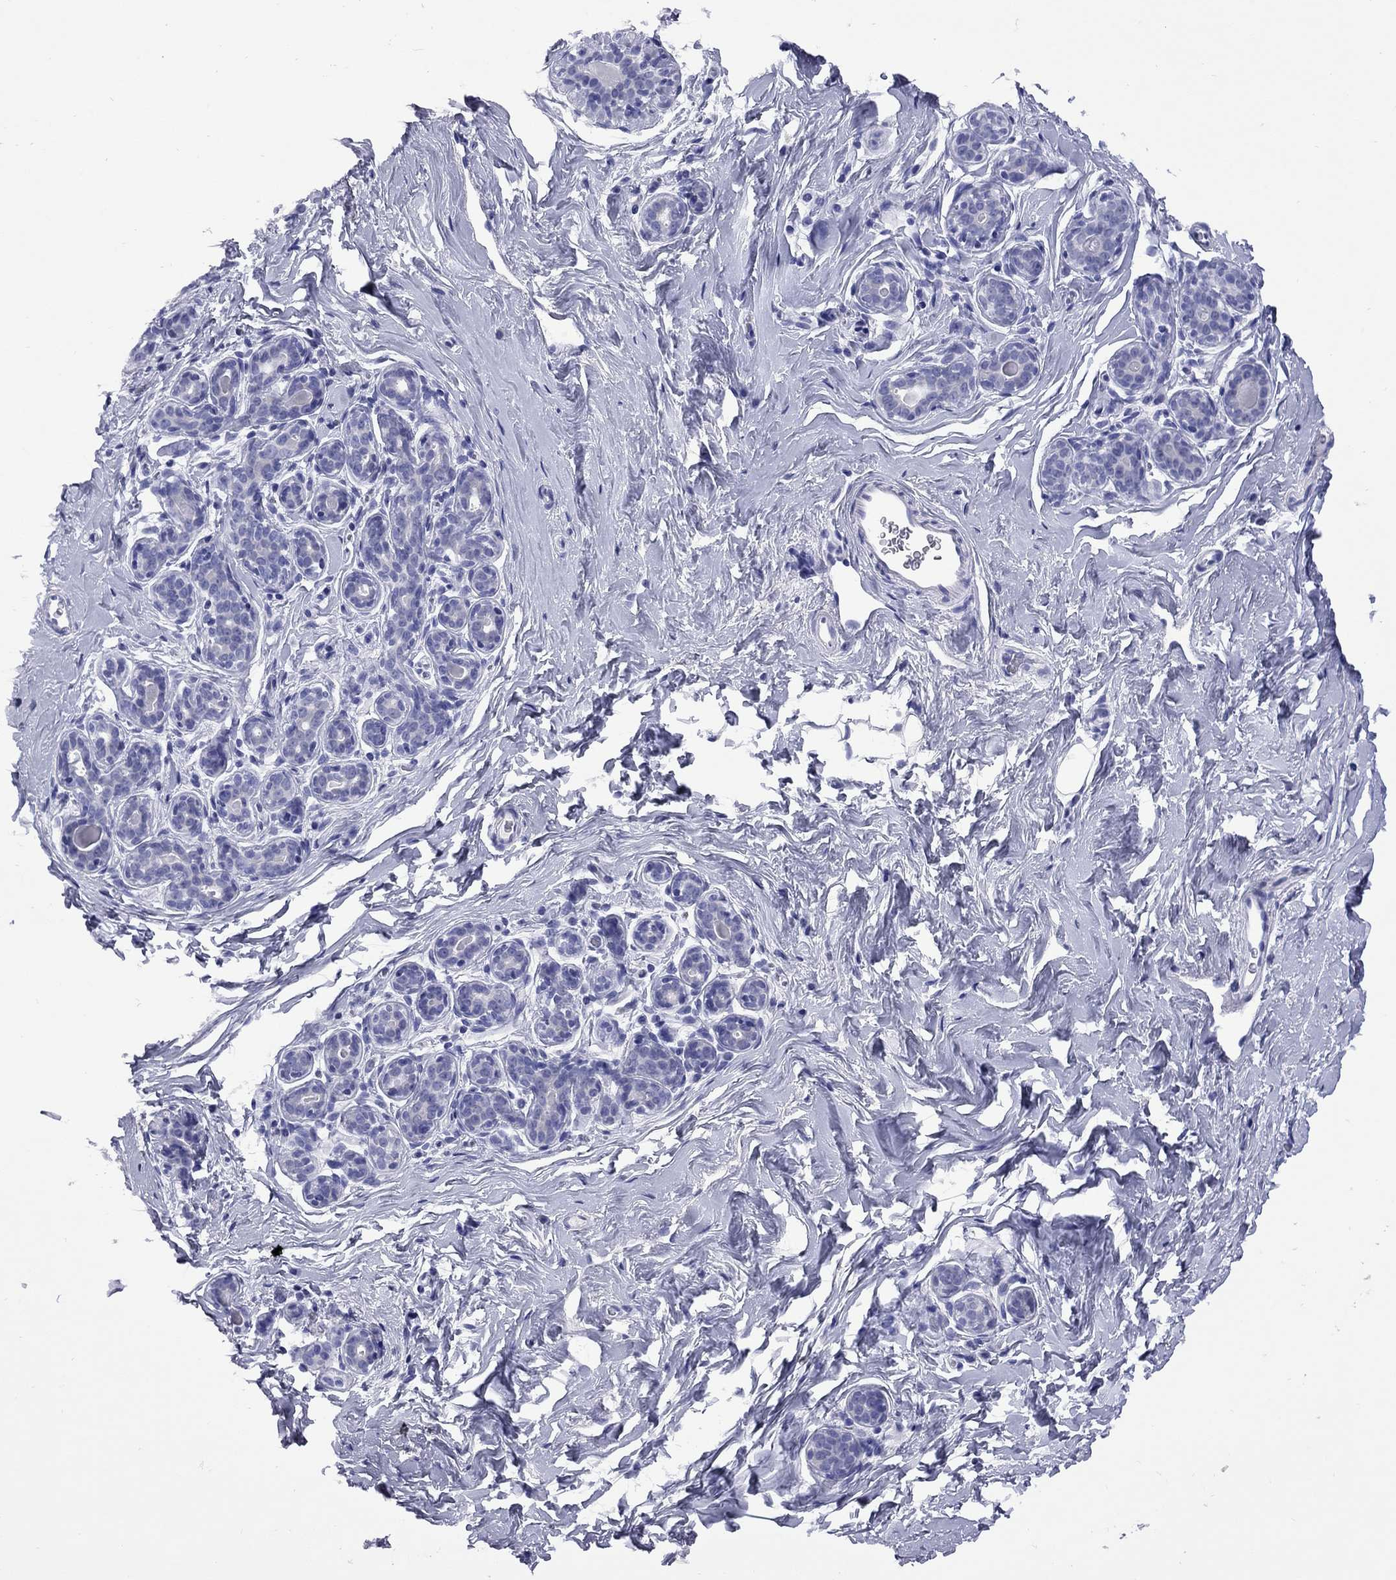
{"staining": {"intensity": "negative", "quantity": "none", "location": "none"}, "tissue": "breast", "cell_type": "Adipocytes", "image_type": "normal", "snomed": [{"axis": "morphology", "description": "Normal tissue, NOS"}, {"axis": "topography", "description": "Skin"}, {"axis": "topography", "description": "Breast"}], "caption": "DAB (3,3'-diaminobenzidine) immunohistochemical staining of unremarkable human breast shows no significant positivity in adipocytes. (Immunohistochemistry, brightfield microscopy, high magnification).", "gene": "EPPIN", "patient": {"sex": "female", "age": 43}}